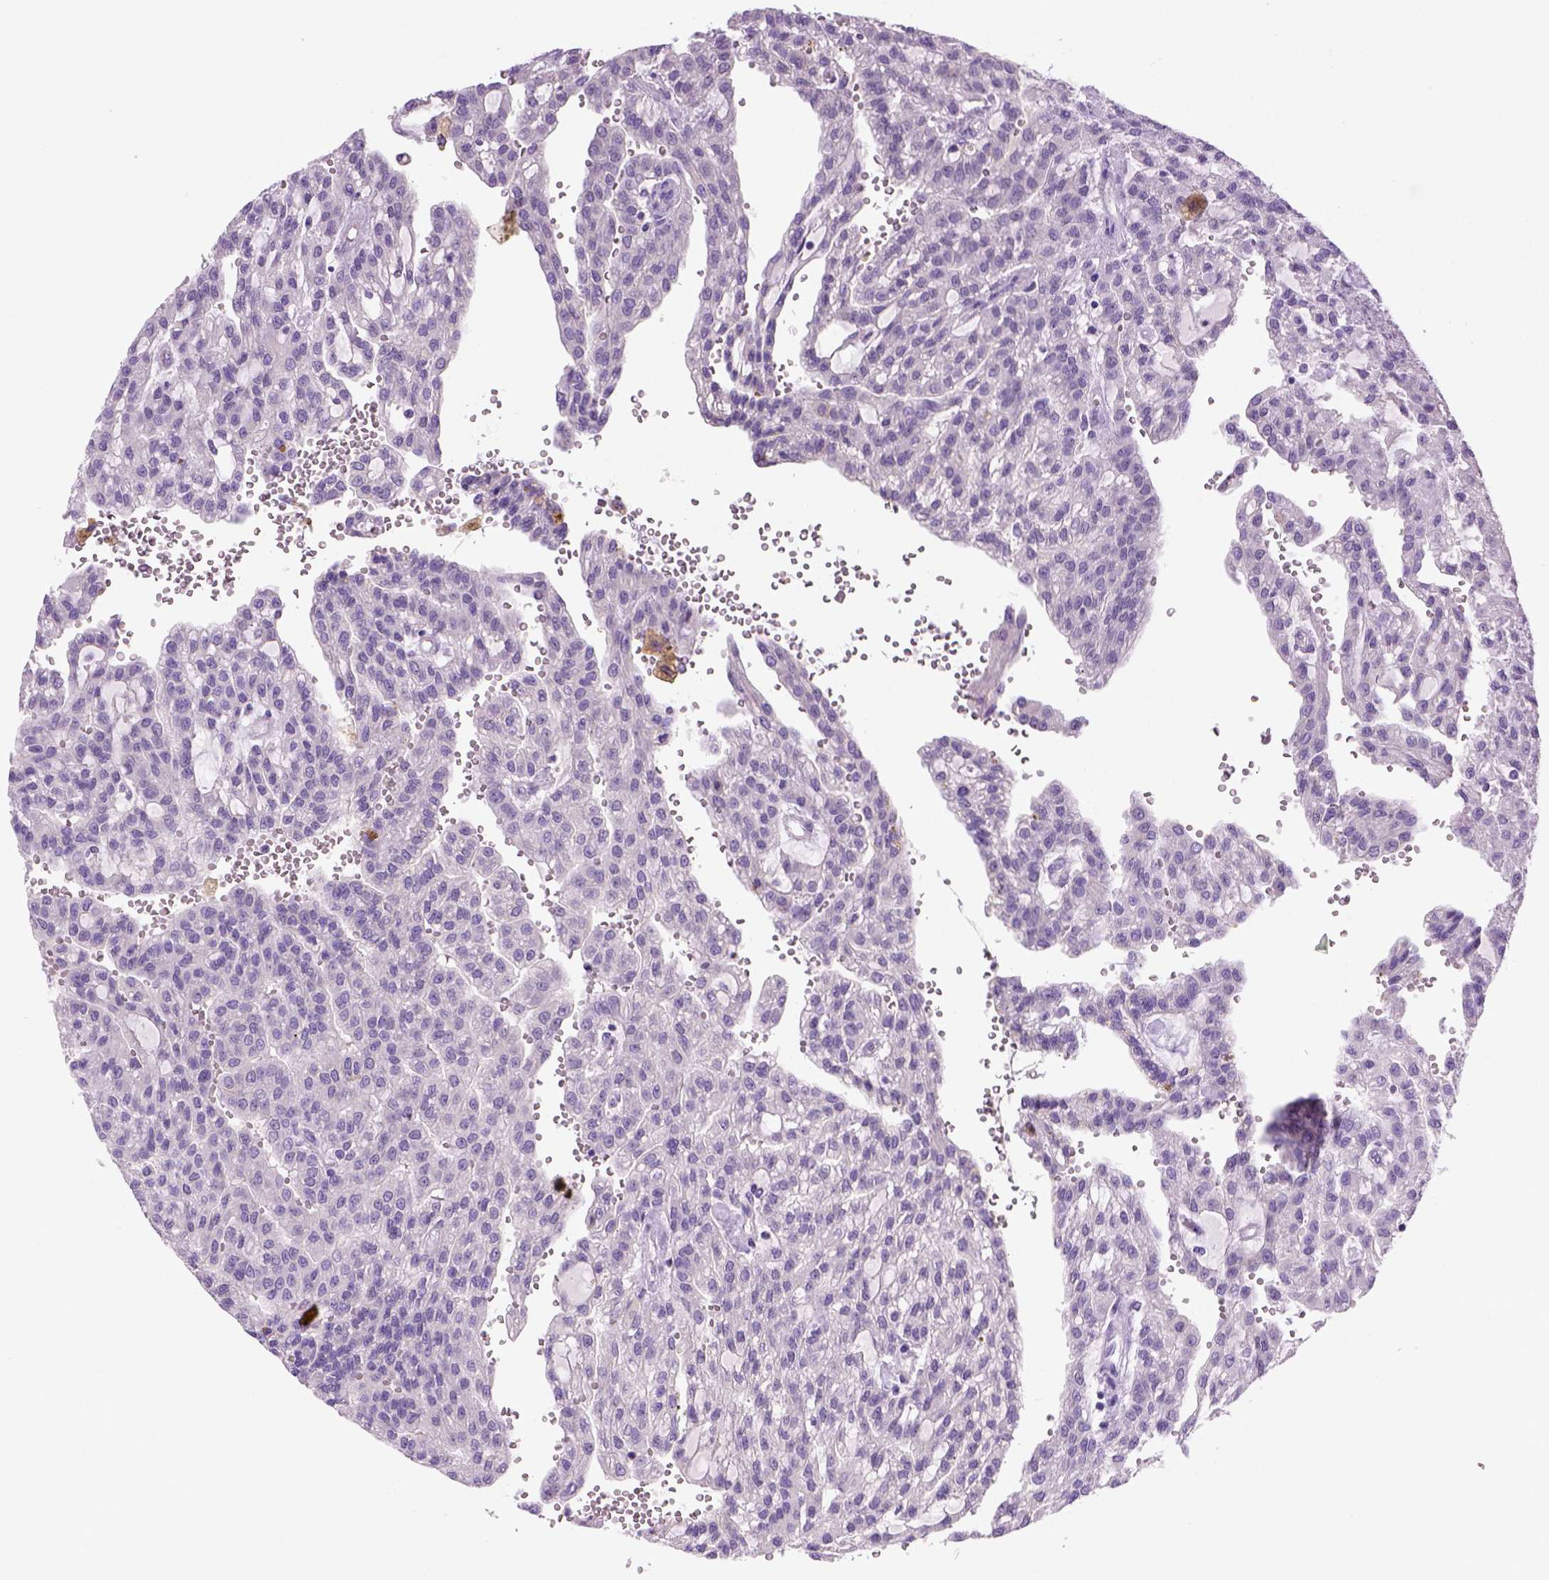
{"staining": {"intensity": "negative", "quantity": "none", "location": "none"}, "tissue": "renal cancer", "cell_type": "Tumor cells", "image_type": "cancer", "snomed": [{"axis": "morphology", "description": "Adenocarcinoma, NOS"}, {"axis": "topography", "description": "Kidney"}], "caption": "Renal adenocarcinoma was stained to show a protein in brown. There is no significant expression in tumor cells.", "gene": "CDH1", "patient": {"sex": "male", "age": 63}}